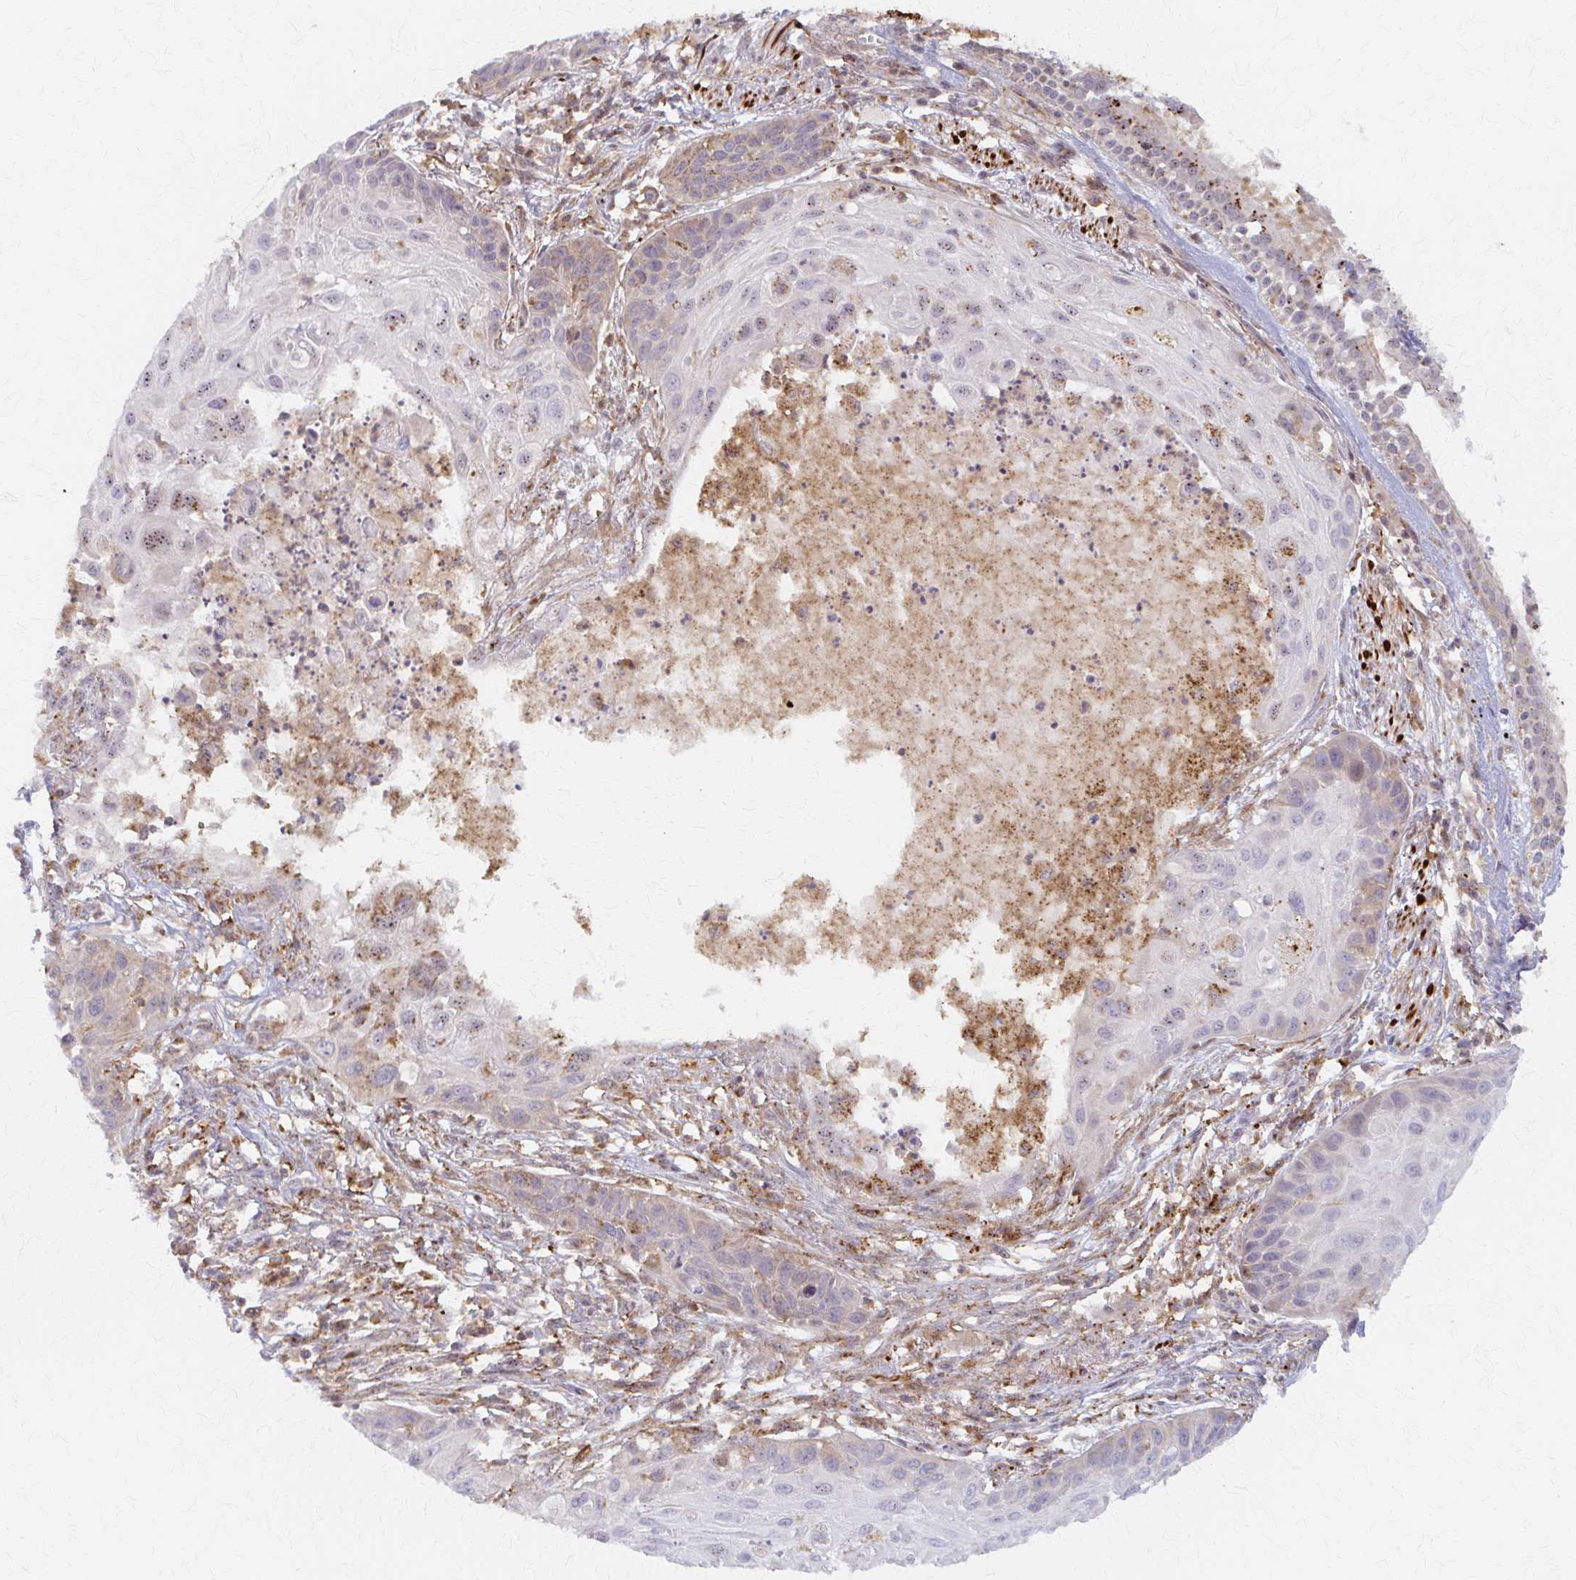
{"staining": {"intensity": "weak", "quantity": "<25%", "location": "cytoplasmic/membranous"}, "tissue": "lung cancer", "cell_type": "Tumor cells", "image_type": "cancer", "snomed": [{"axis": "morphology", "description": "Squamous cell carcinoma, NOS"}, {"axis": "topography", "description": "Lung"}], "caption": "The immunohistochemistry (IHC) micrograph has no significant staining in tumor cells of lung squamous cell carcinoma tissue.", "gene": "ARHGAP35", "patient": {"sex": "male", "age": 71}}